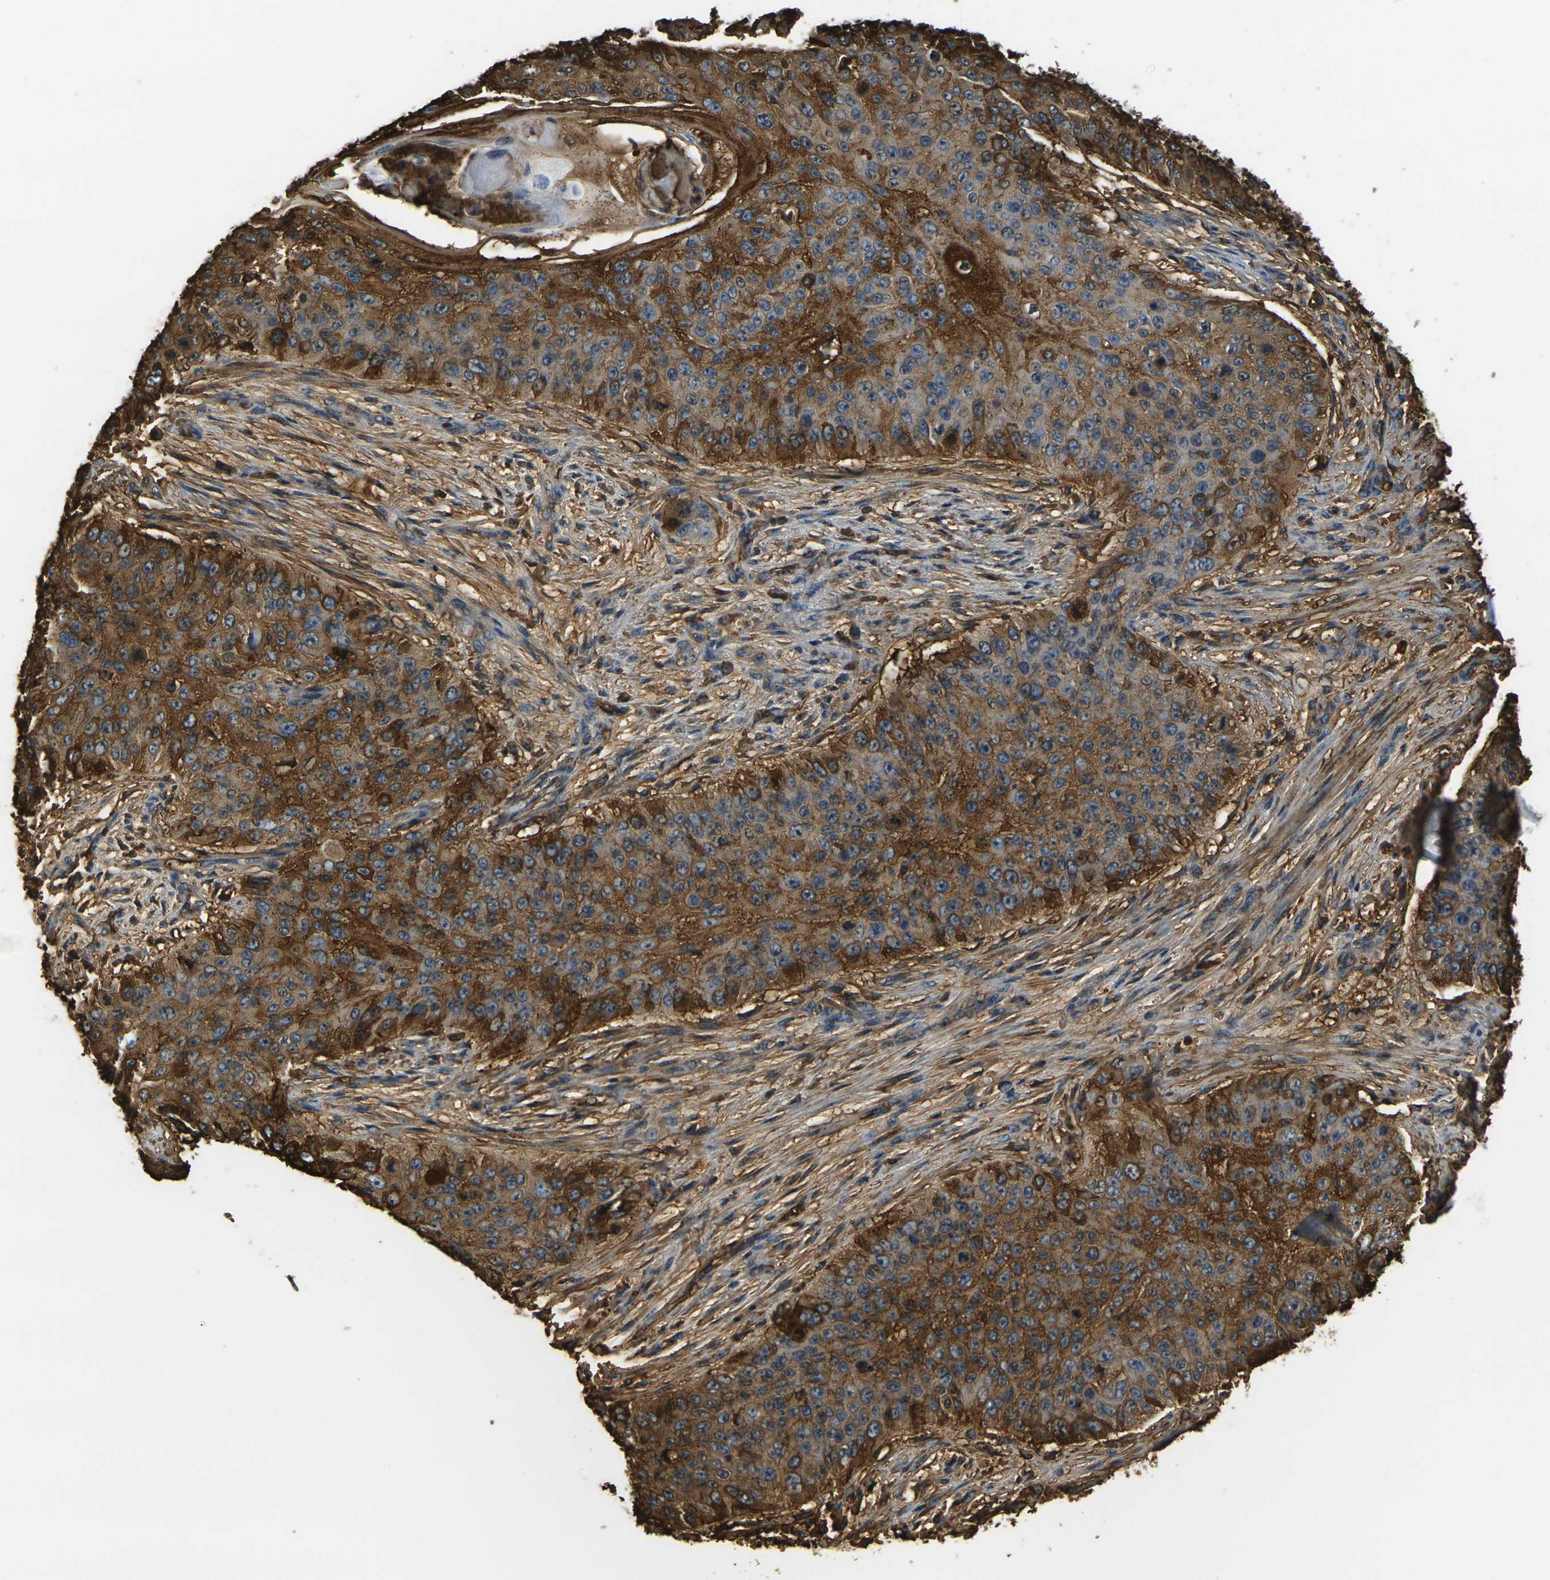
{"staining": {"intensity": "strong", "quantity": ">75%", "location": "cytoplasmic/membranous"}, "tissue": "skin cancer", "cell_type": "Tumor cells", "image_type": "cancer", "snomed": [{"axis": "morphology", "description": "Squamous cell carcinoma, NOS"}, {"axis": "topography", "description": "Skin"}], "caption": "There is high levels of strong cytoplasmic/membranous staining in tumor cells of skin squamous cell carcinoma, as demonstrated by immunohistochemical staining (brown color).", "gene": "PLCD1", "patient": {"sex": "female", "age": 80}}